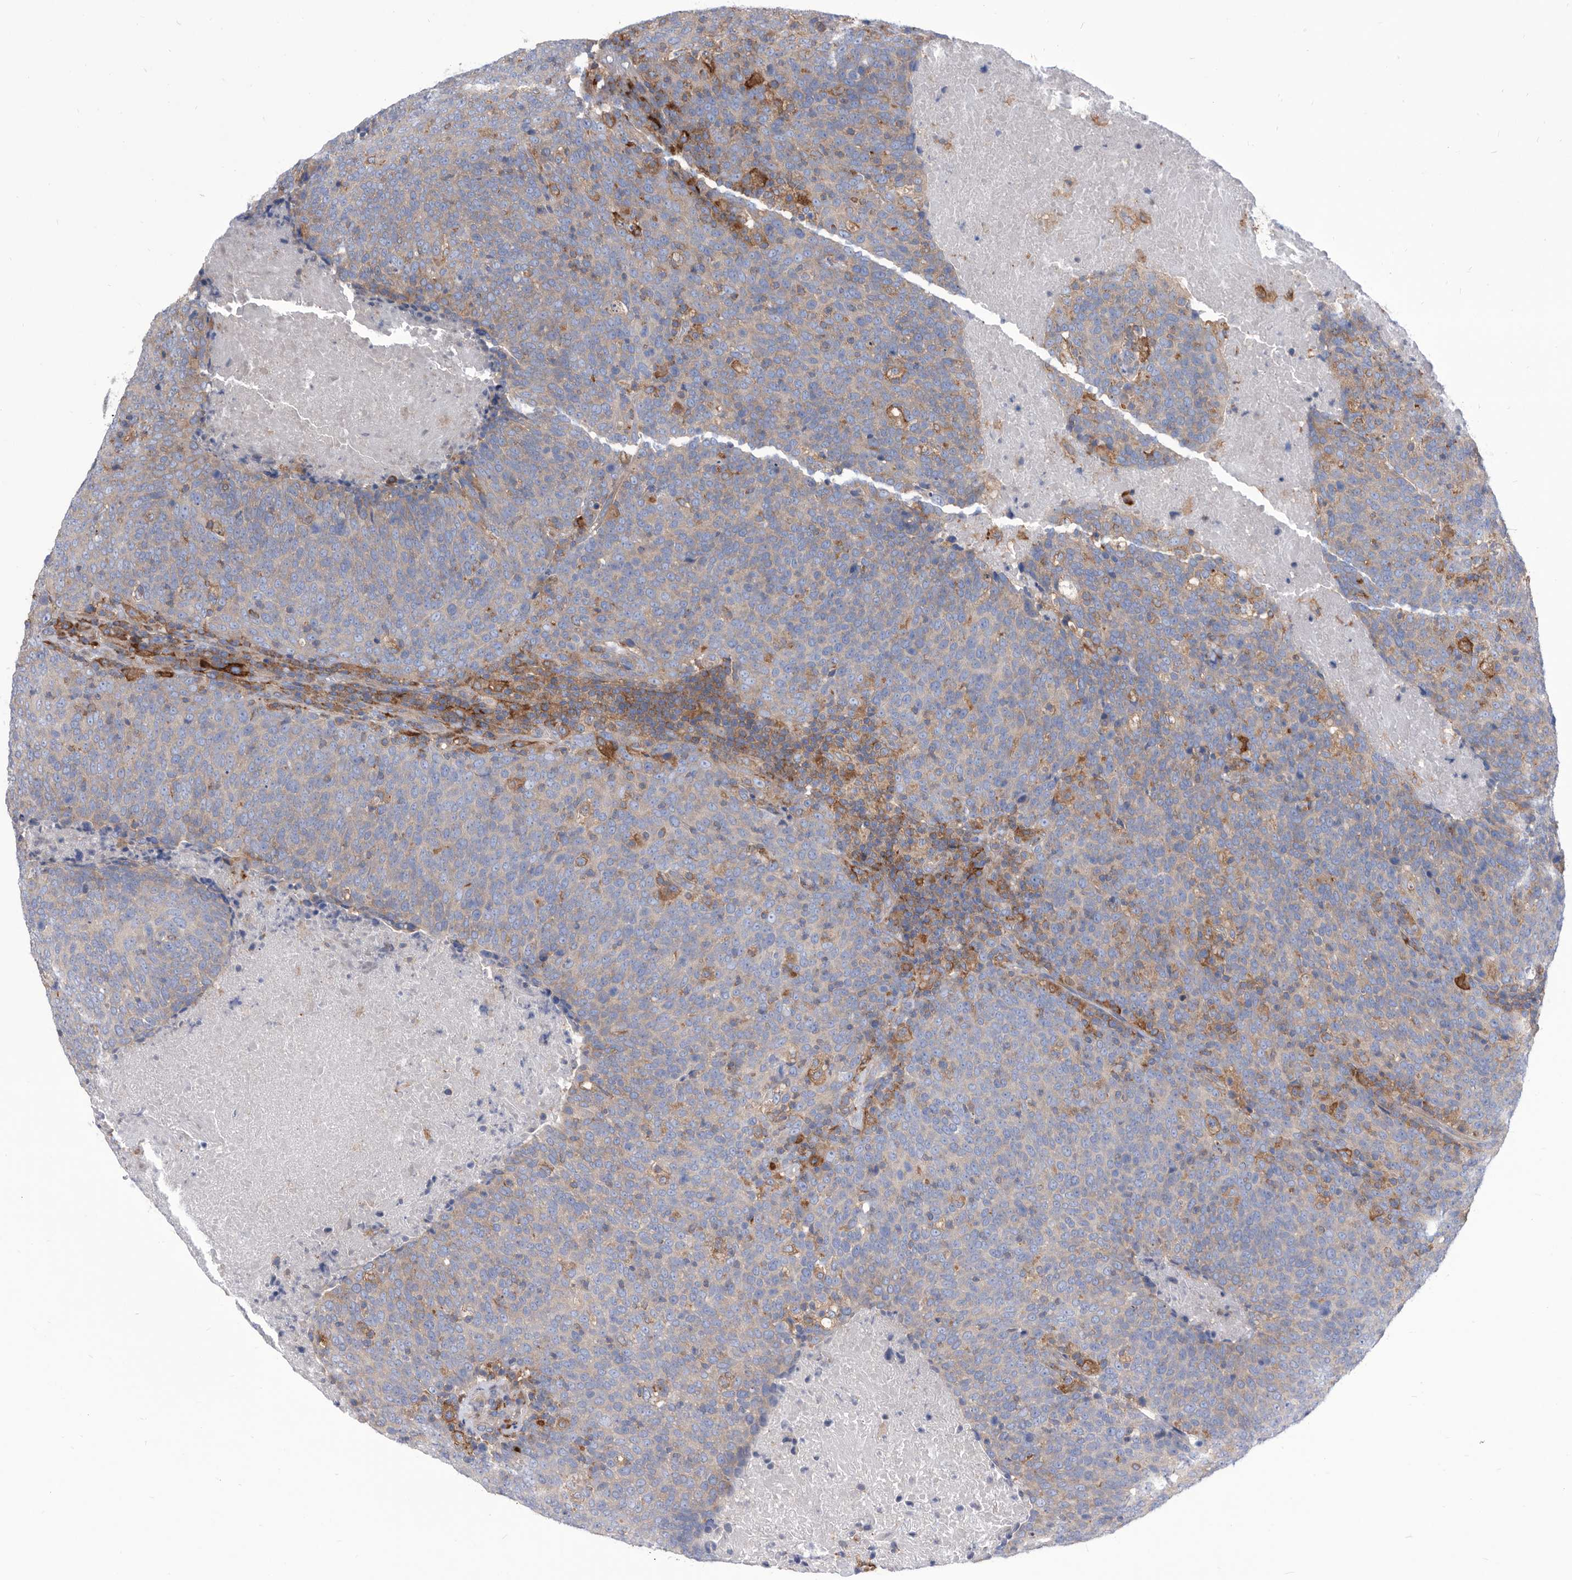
{"staining": {"intensity": "negative", "quantity": "none", "location": "none"}, "tissue": "head and neck cancer", "cell_type": "Tumor cells", "image_type": "cancer", "snomed": [{"axis": "morphology", "description": "Squamous cell carcinoma, NOS"}, {"axis": "morphology", "description": "Squamous cell carcinoma, metastatic, NOS"}, {"axis": "topography", "description": "Lymph node"}, {"axis": "topography", "description": "Head-Neck"}], "caption": "High magnification brightfield microscopy of head and neck cancer (squamous cell carcinoma) stained with DAB (3,3'-diaminobenzidine) (brown) and counterstained with hematoxylin (blue): tumor cells show no significant positivity.", "gene": "SMG7", "patient": {"sex": "male", "age": 62}}